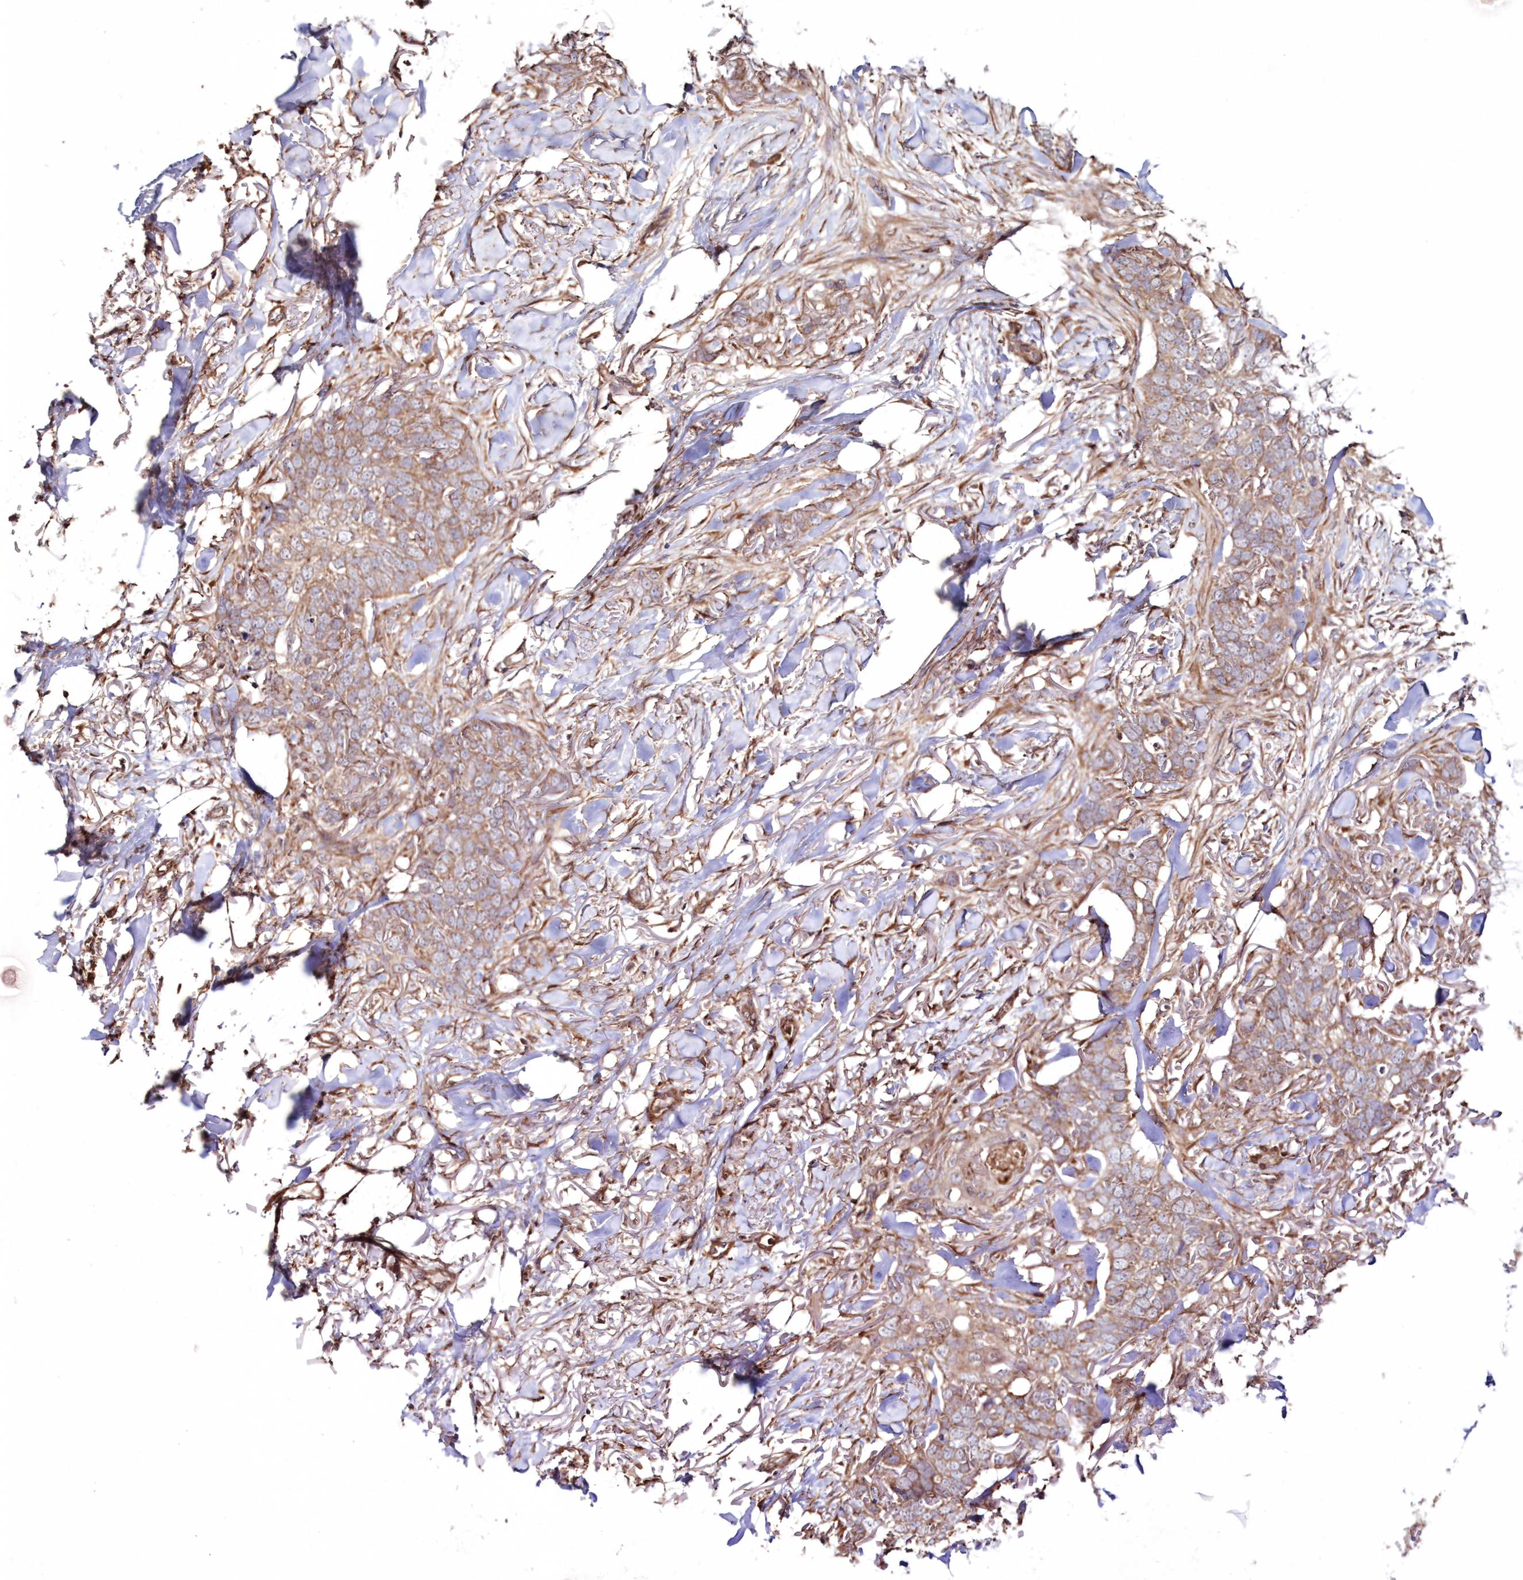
{"staining": {"intensity": "moderate", "quantity": ">75%", "location": "cytoplasmic/membranous"}, "tissue": "skin cancer", "cell_type": "Tumor cells", "image_type": "cancer", "snomed": [{"axis": "morphology", "description": "Normal tissue, NOS"}, {"axis": "morphology", "description": "Basal cell carcinoma"}, {"axis": "topography", "description": "Skin"}], "caption": "A brown stain labels moderate cytoplasmic/membranous positivity of a protein in human basal cell carcinoma (skin) tumor cells. (brown staining indicates protein expression, while blue staining denotes nuclei).", "gene": "DDO", "patient": {"sex": "male", "age": 77}}